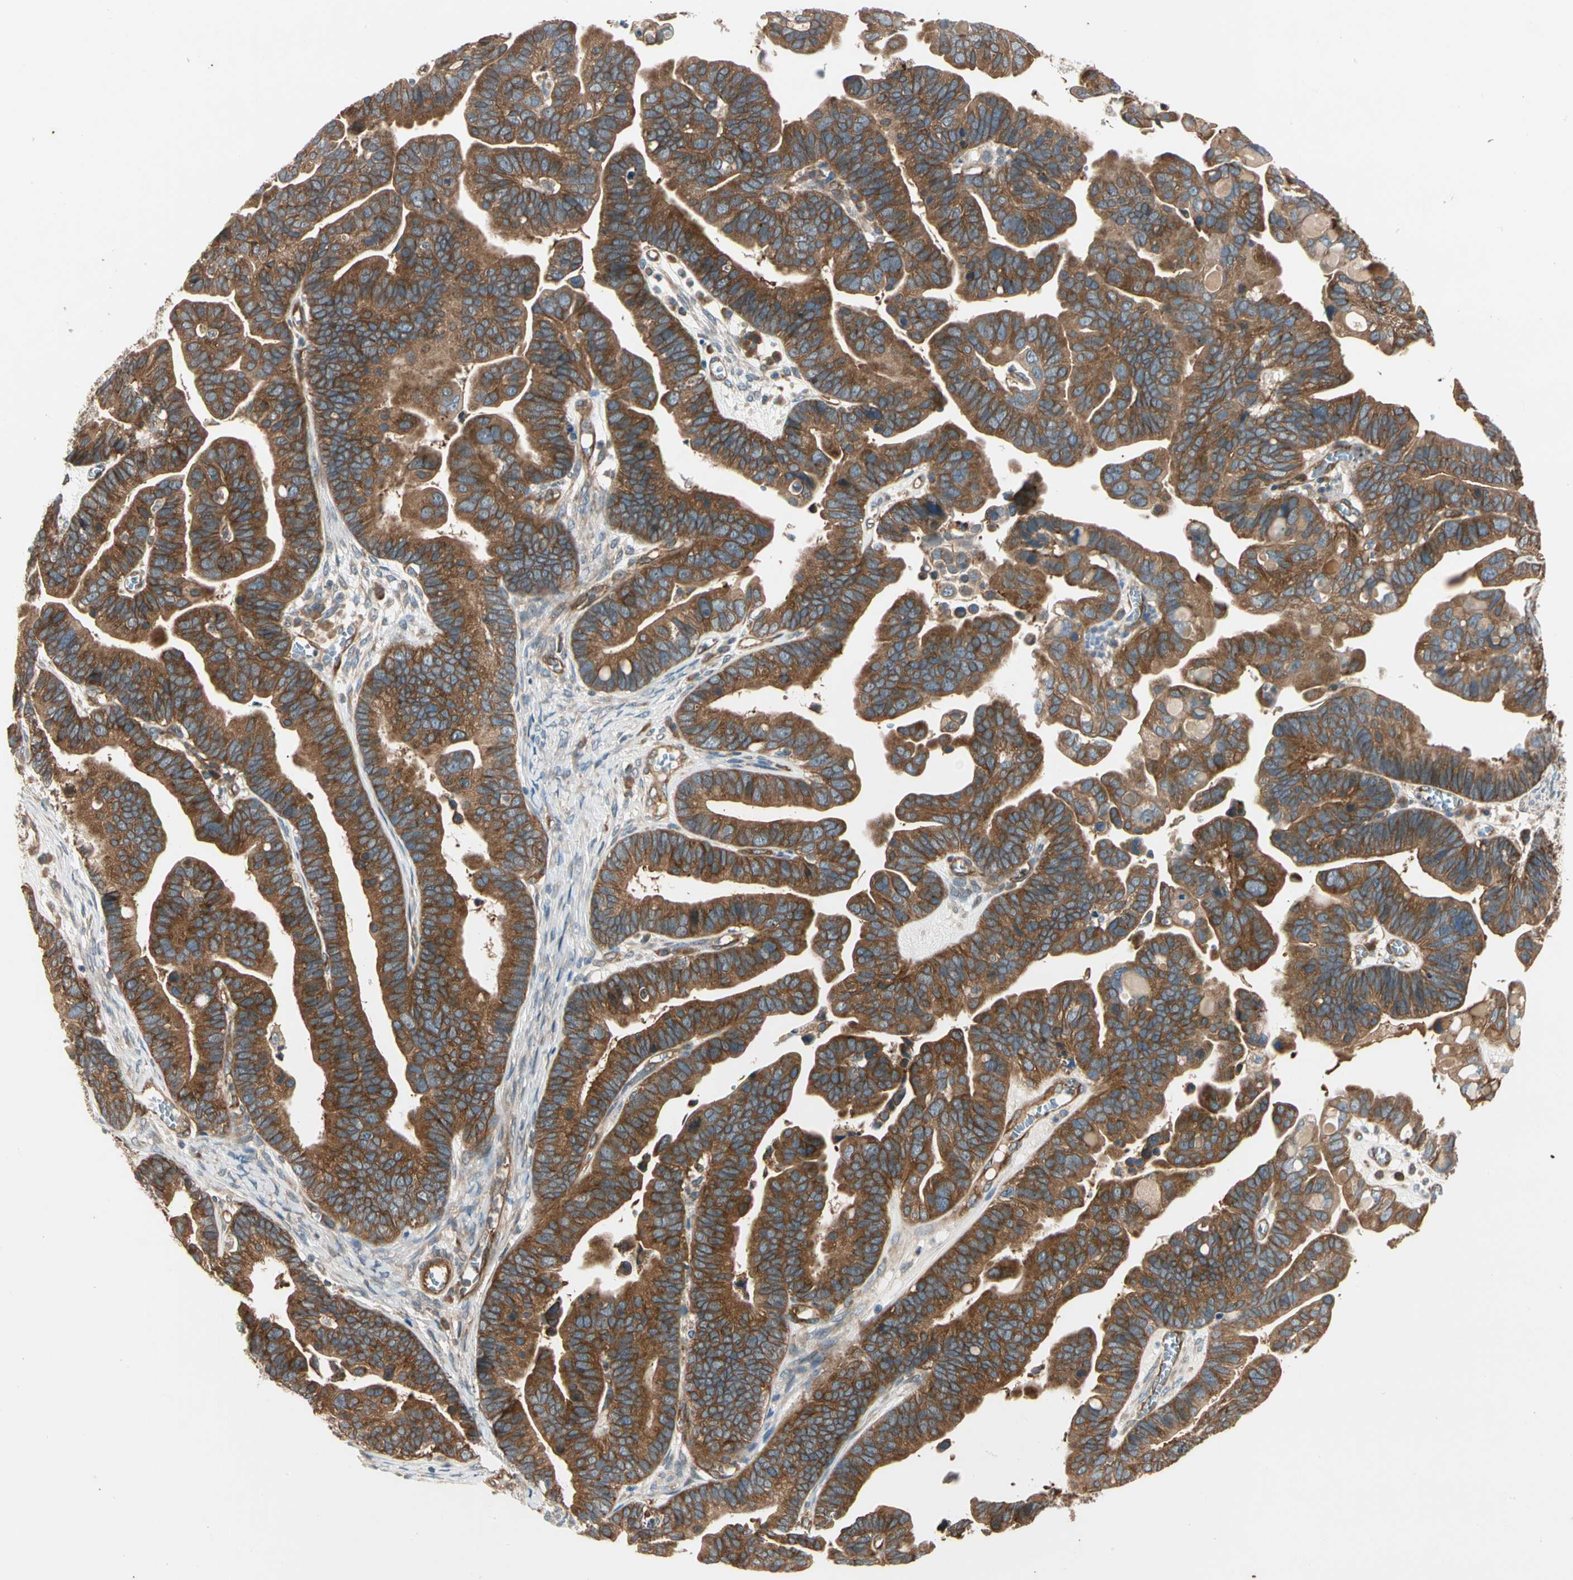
{"staining": {"intensity": "strong", "quantity": ">75%", "location": "cytoplasmic/membranous"}, "tissue": "ovarian cancer", "cell_type": "Tumor cells", "image_type": "cancer", "snomed": [{"axis": "morphology", "description": "Cystadenocarcinoma, serous, NOS"}, {"axis": "topography", "description": "Ovary"}], "caption": "Immunohistochemical staining of human ovarian serous cystadenocarcinoma exhibits high levels of strong cytoplasmic/membranous positivity in approximately >75% of tumor cells.", "gene": "ROCK2", "patient": {"sex": "female", "age": 56}}